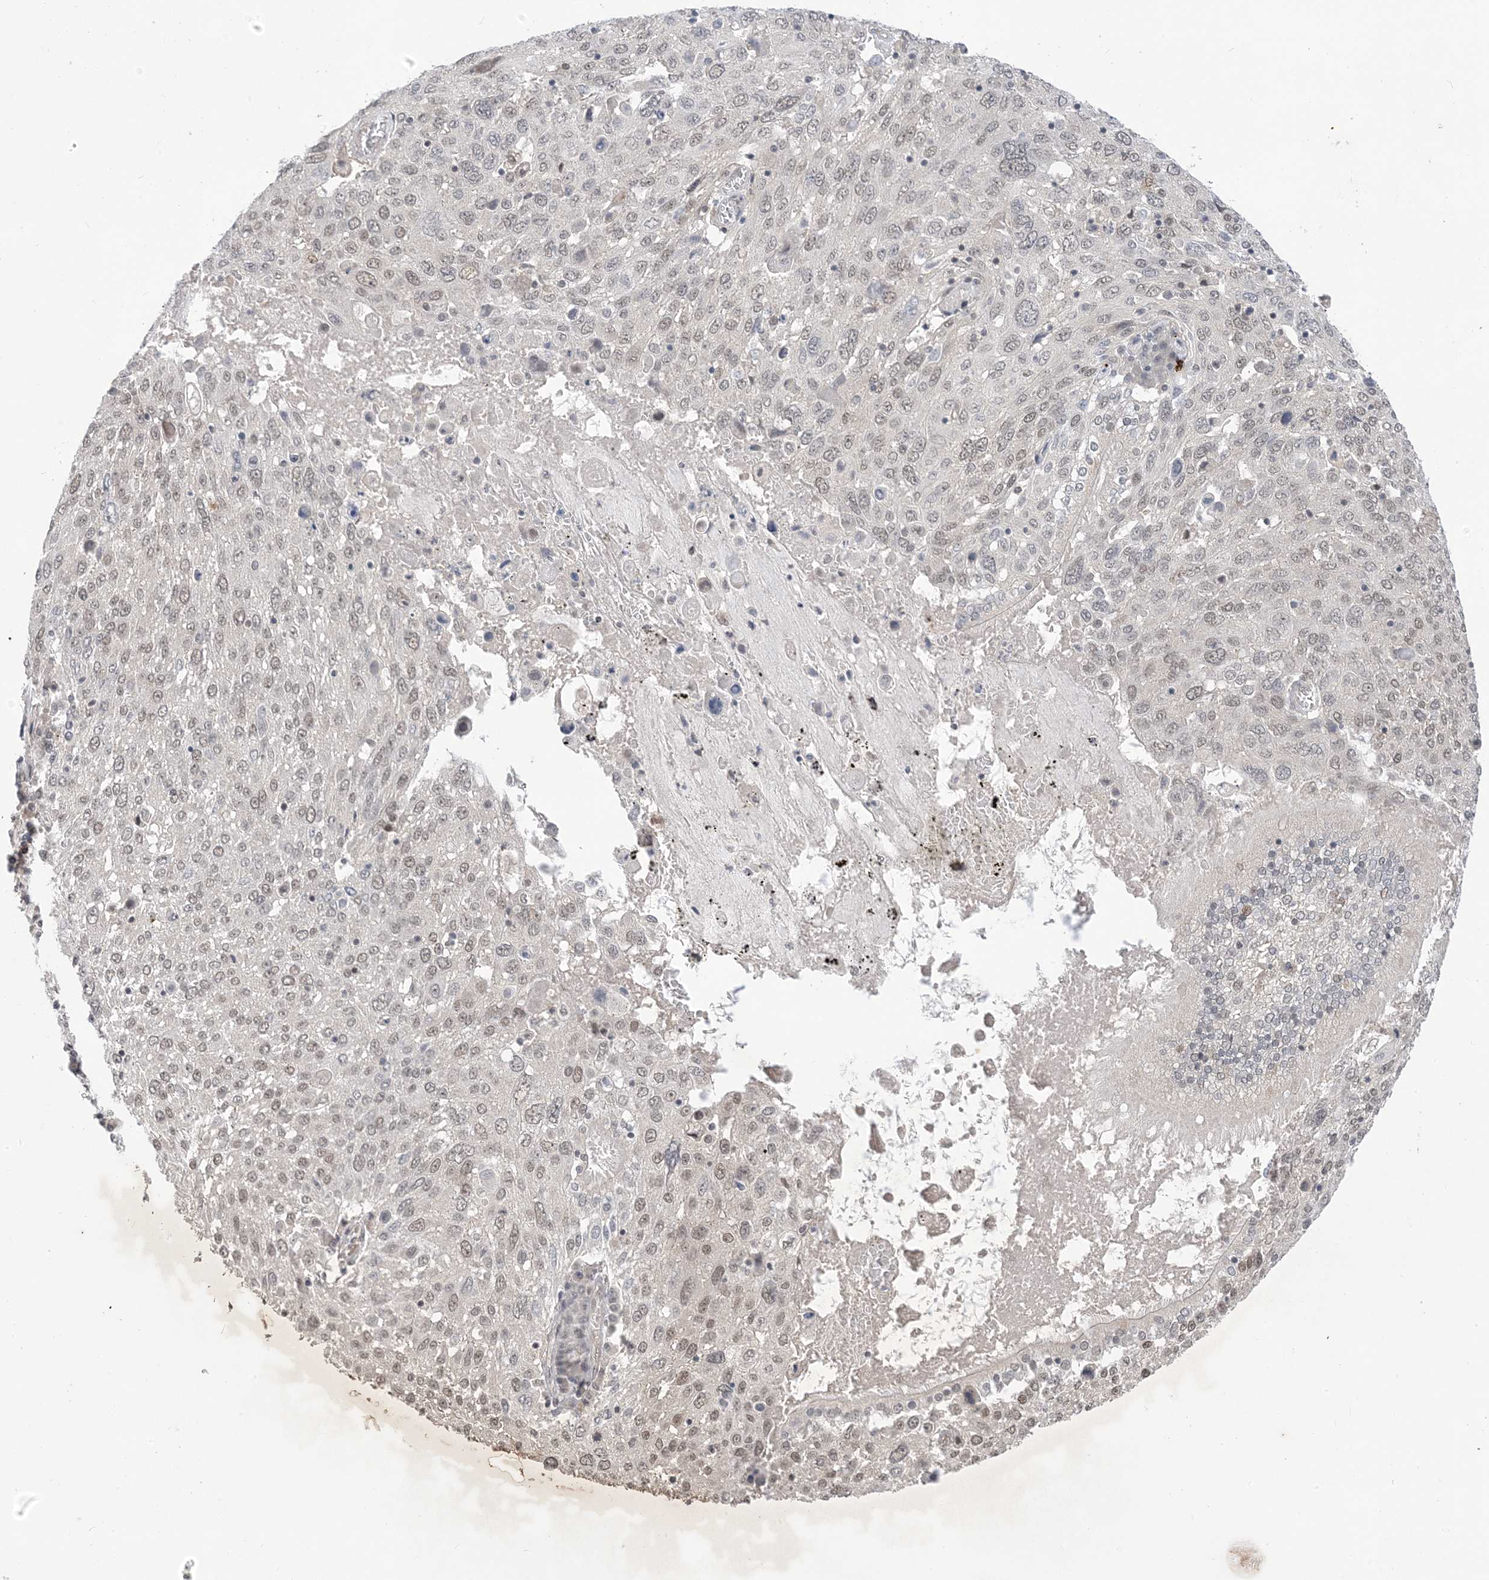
{"staining": {"intensity": "weak", "quantity": "<25%", "location": "nuclear"}, "tissue": "lung cancer", "cell_type": "Tumor cells", "image_type": "cancer", "snomed": [{"axis": "morphology", "description": "Squamous cell carcinoma, NOS"}, {"axis": "topography", "description": "Lung"}], "caption": "Immunohistochemistry (IHC) of squamous cell carcinoma (lung) shows no expression in tumor cells.", "gene": "RANBP9", "patient": {"sex": "male", "age": 65}}